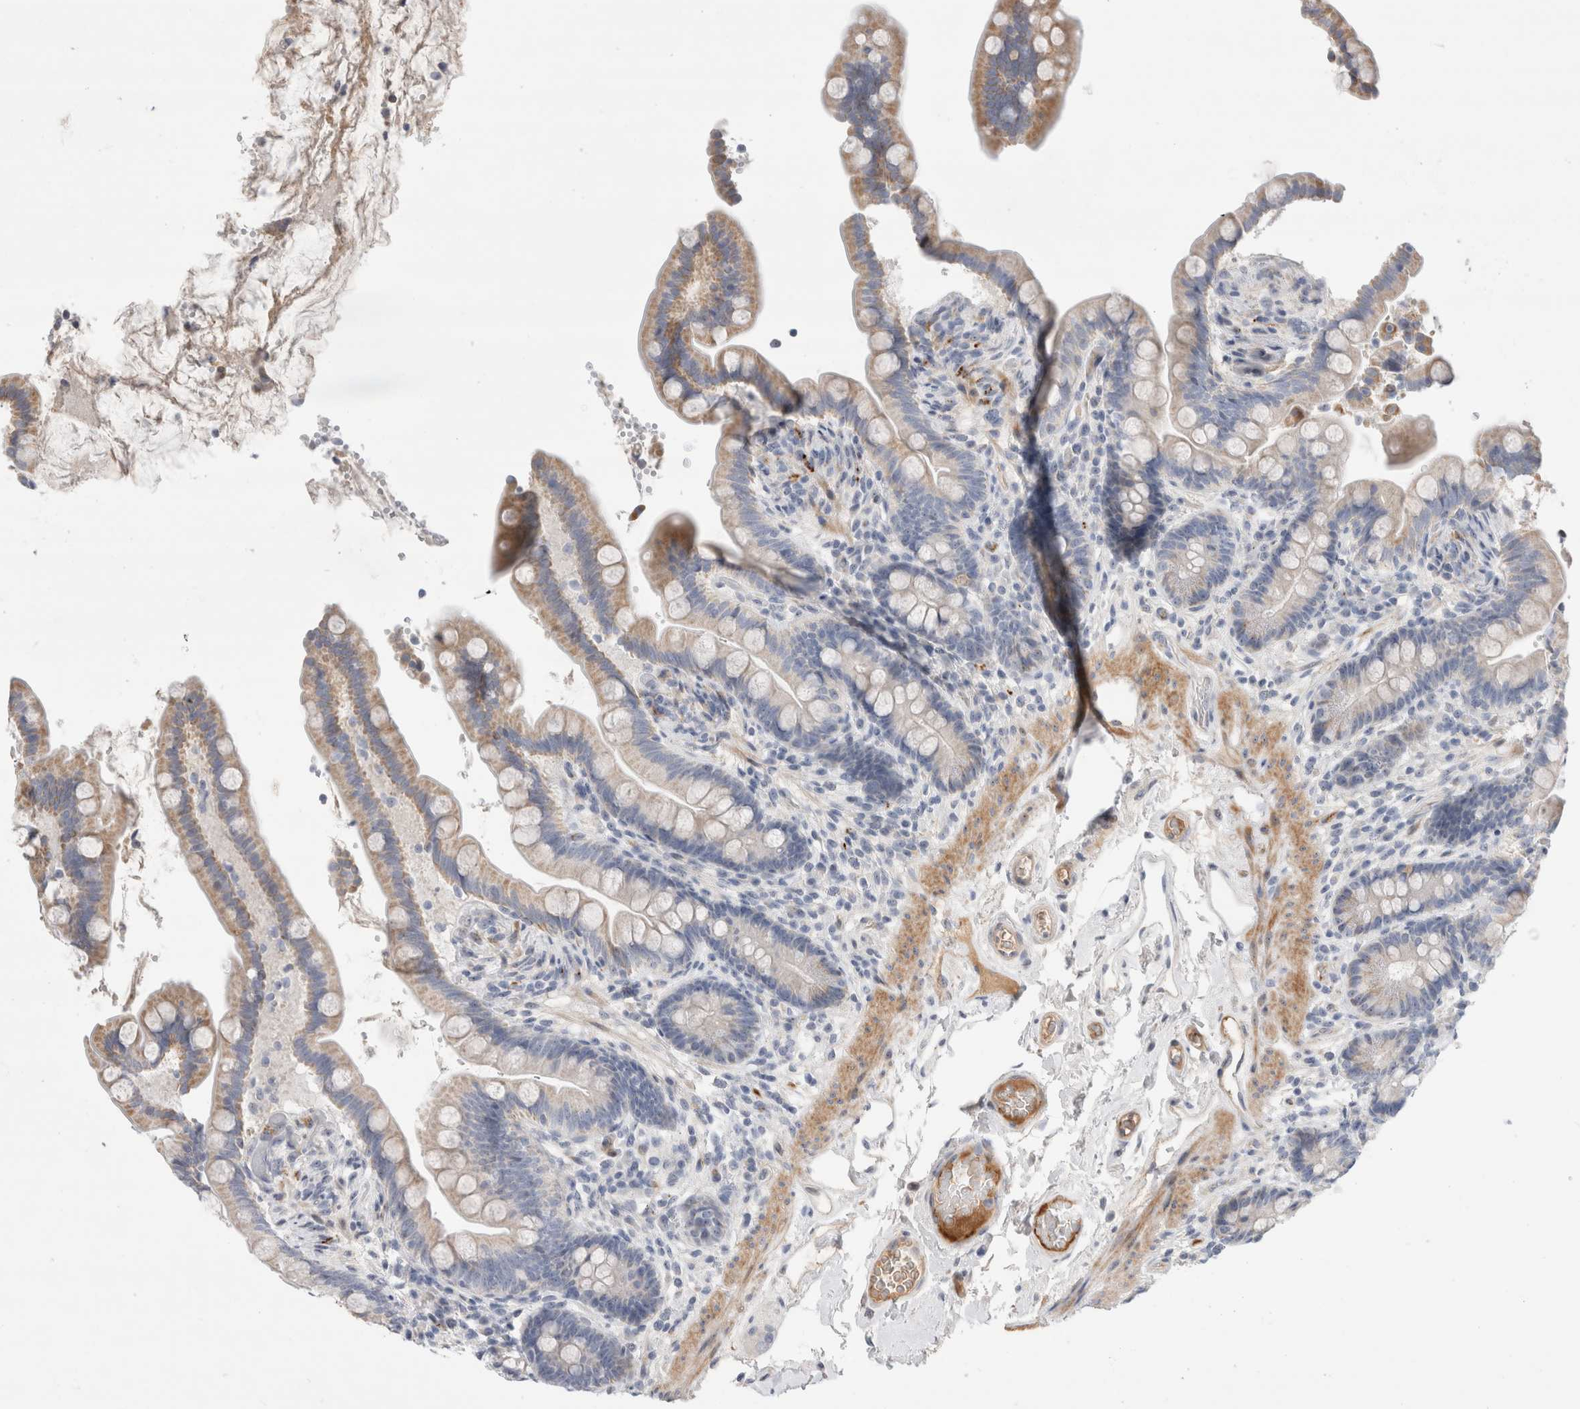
{"staining": {"intensity": "weak", "quantity": ">75%", "location": "cytoplasmic/membranous"}, "tissue": "colon", "cell_type": "Endothelial cells", "image_type": "normal", "snomed": [{"axis": "morphology", "description": "Normal tissue, NOS"}, {"axis": "topography", "description": "Smooth muscle"}, {"axis": "topography", "description": "Colon"}], "caption": "The image displays immunohistochemical staining of normal colon. There is weak cytoplasmic/membranous expression is identified in about >75% of endothelial cells. The staining was performed using DAB, with brown indicating positive protein expression. Nuclei are stained blue with hematoxylin.", "gene": "ECHDC2", "patient": {"sex": "male", "age": 73}}